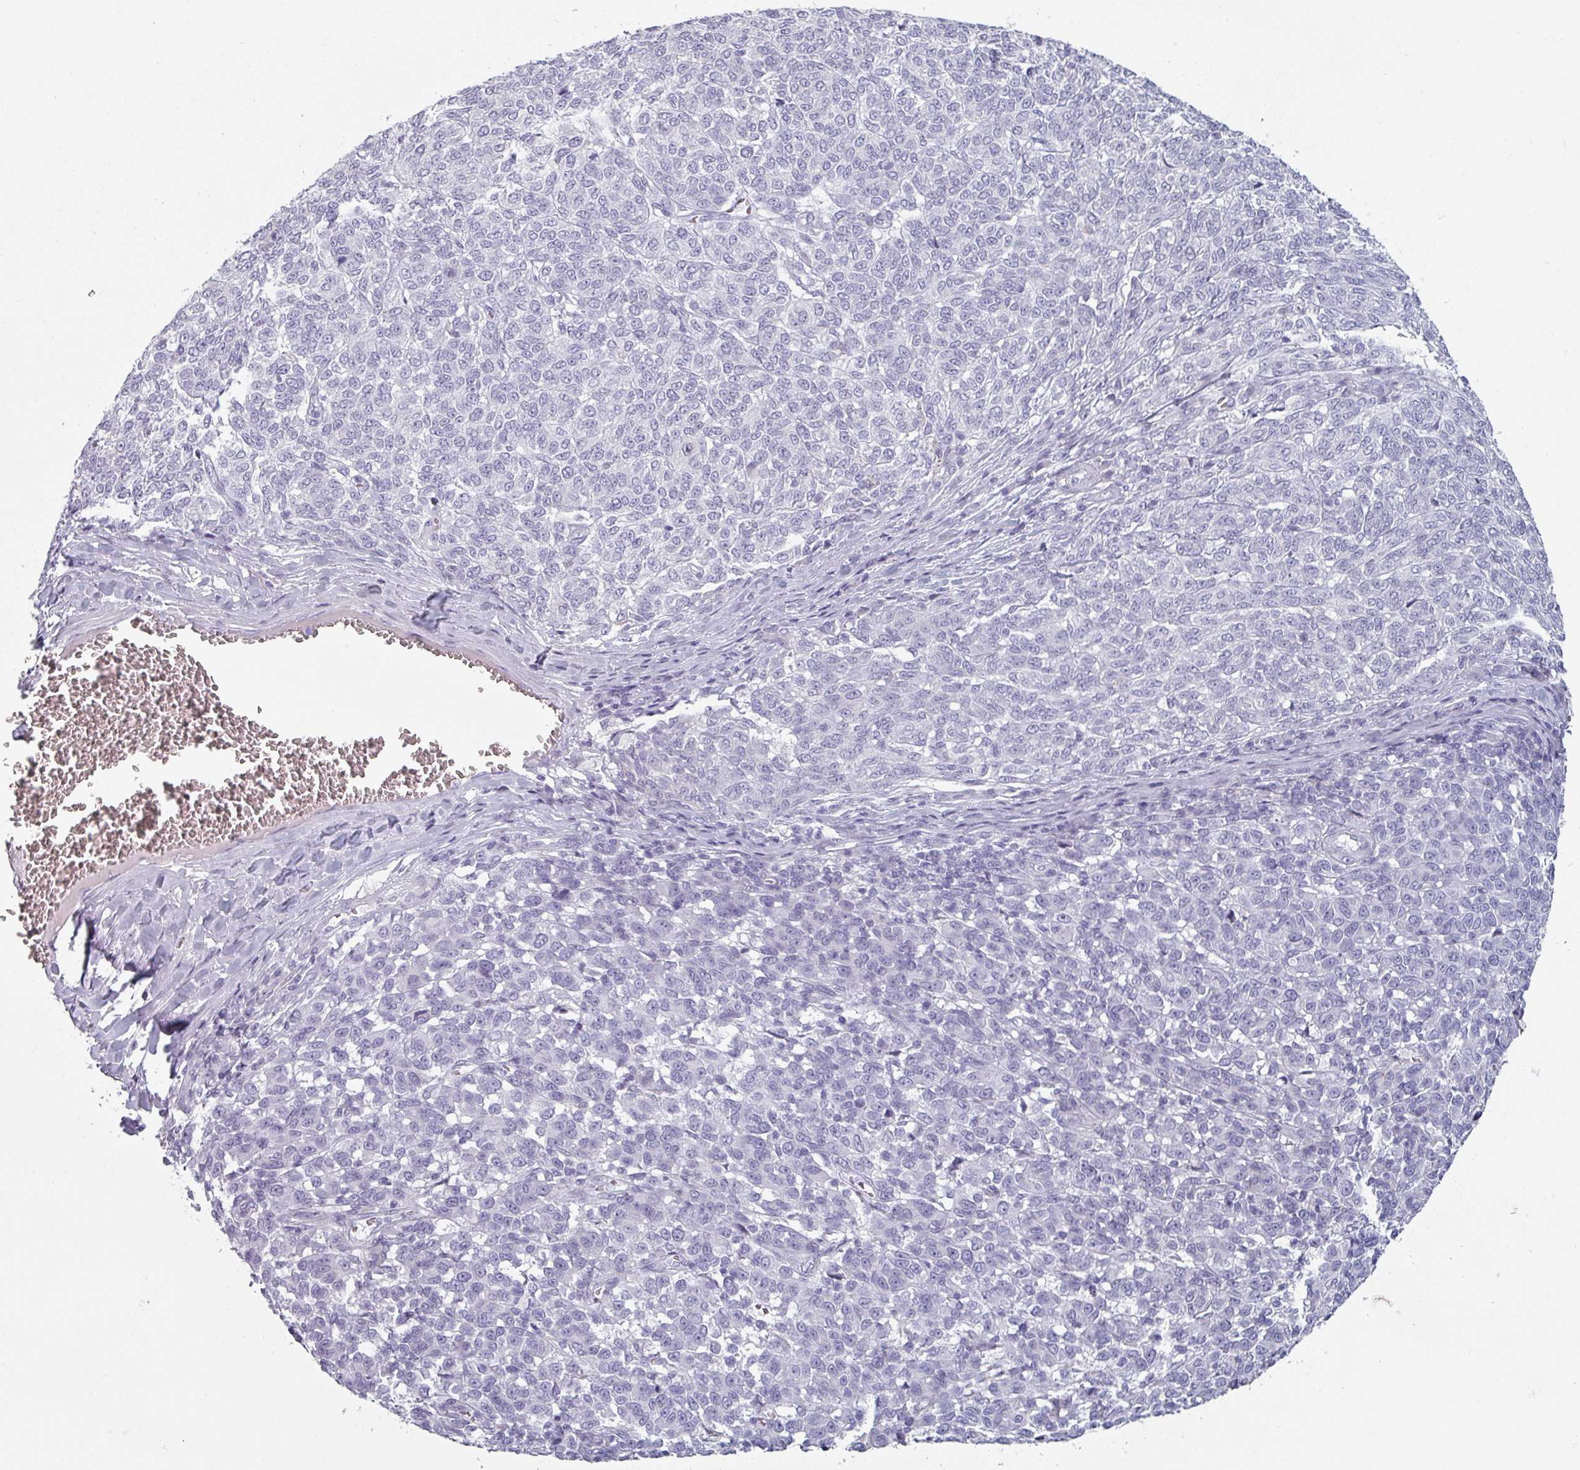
{"staining": {"intensity": "negative", "quantity": "none", "location": "none"}, "tissue": "melanoma", "cell_type": "Tumor cells", "image_type": "cancer", "snomed": [{"axis": "morphology", "description": "Malignant melanoma, NOS"}, {"axis": "topography", "description": "Skin"}], "caption": "The IHC photomicrograph has no significant expression in tumor cells of melanoma tissue.", "gene": "SLC35G2", "patient": {"sex": "male", "age": 49}}